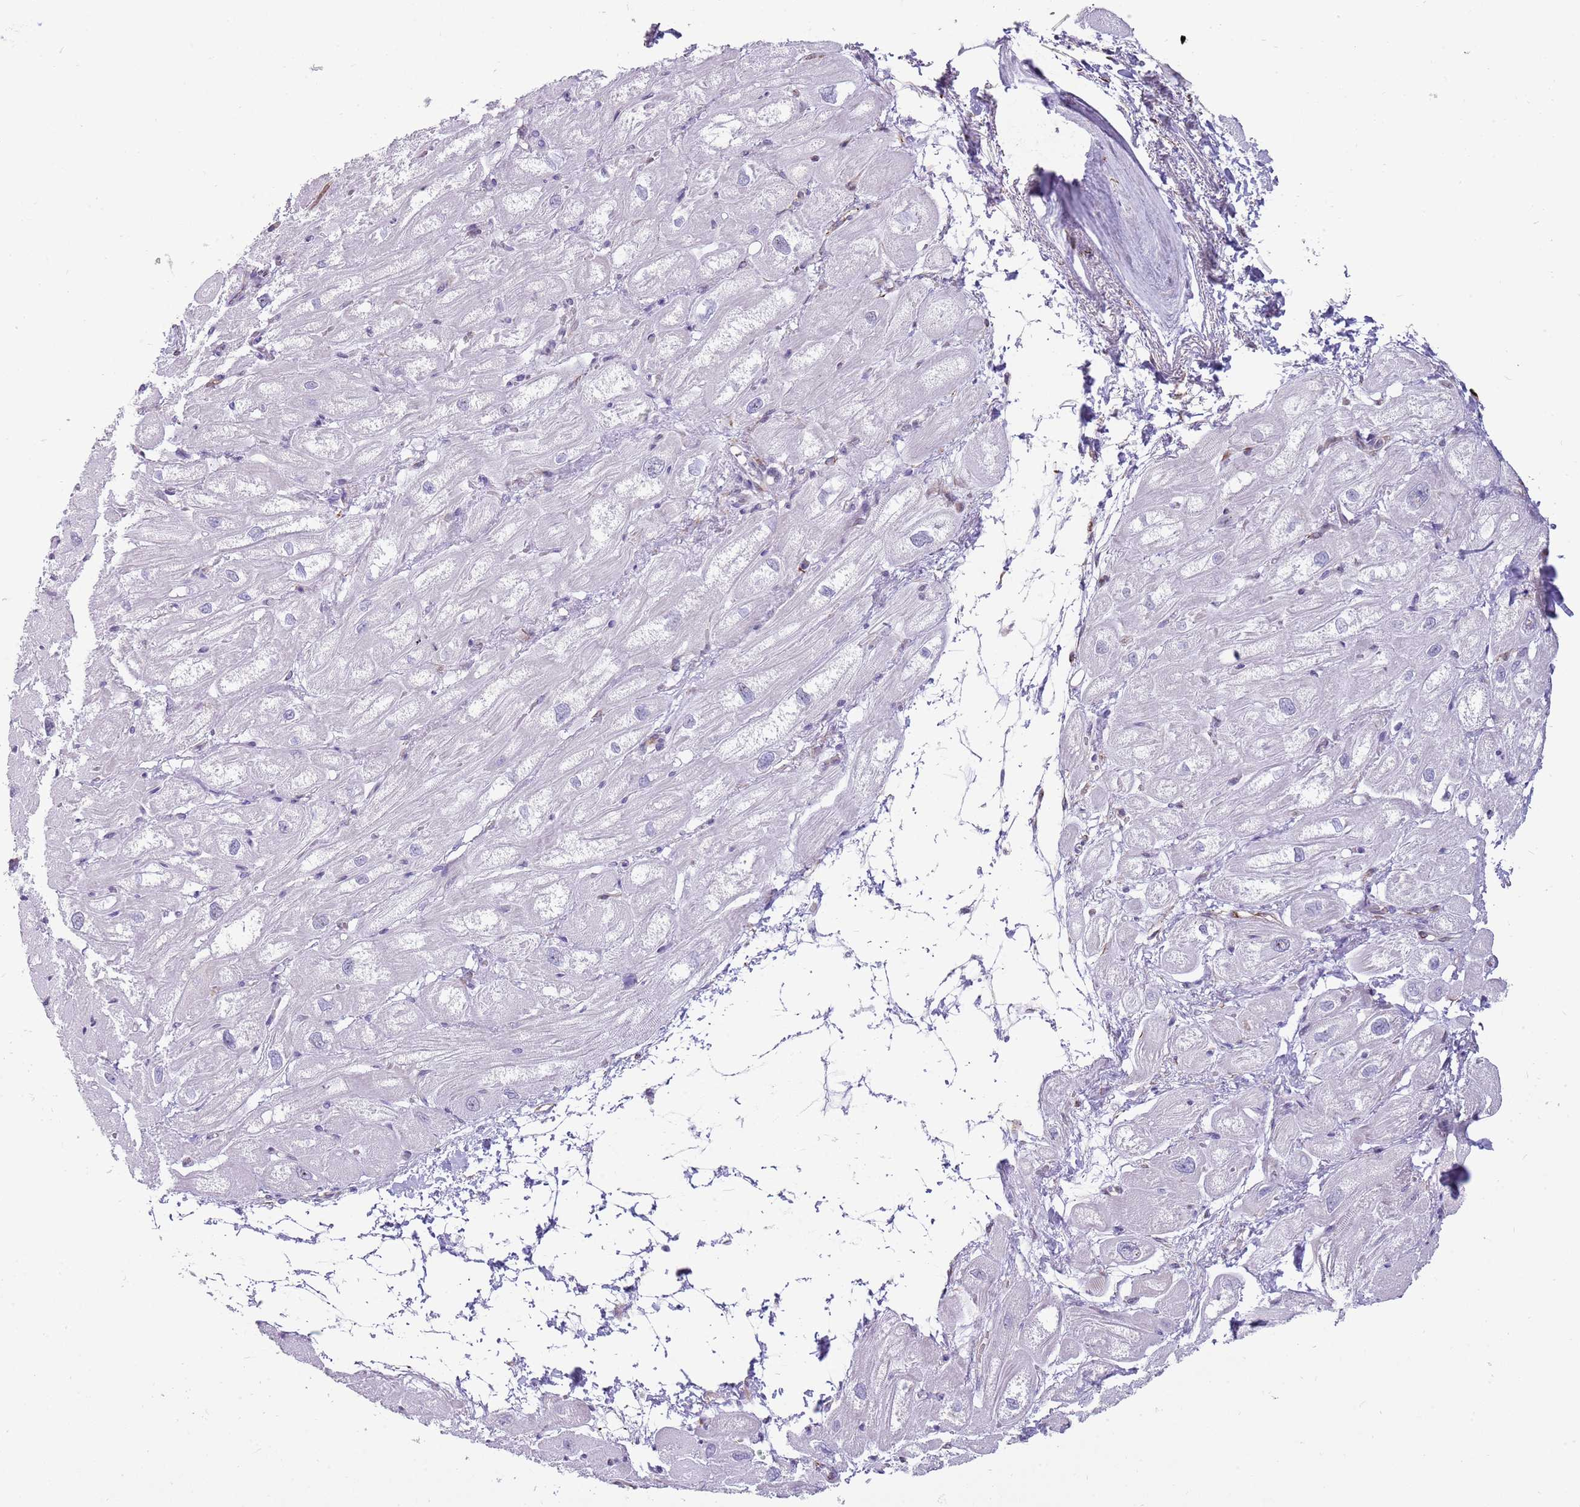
{"staining": {"intensity": "negative", "quantity": "none", "location": "none"}, "tissue": "heart muscle", "cell_type": "Cardiomyocytes", "image_type": "normal", "snomed": [{"axis": "morphology", "description": "Normal tissue, NOS"}, {"axis": "topography", "description": "Heart"}], "caption": "Immunohistochemical staining of benign heart muscle demonstrates no significant expression in cardiomyocytes. The staining was performed using DAB (3,3'-diaminobenzidine) to visualize the protein expression in brown, while the nuclei were stained in blue with hematoxylin (Magnification: 20x).", "gene": "ENSG00000271254", "patient": {"sex": "male", "age": 50}}